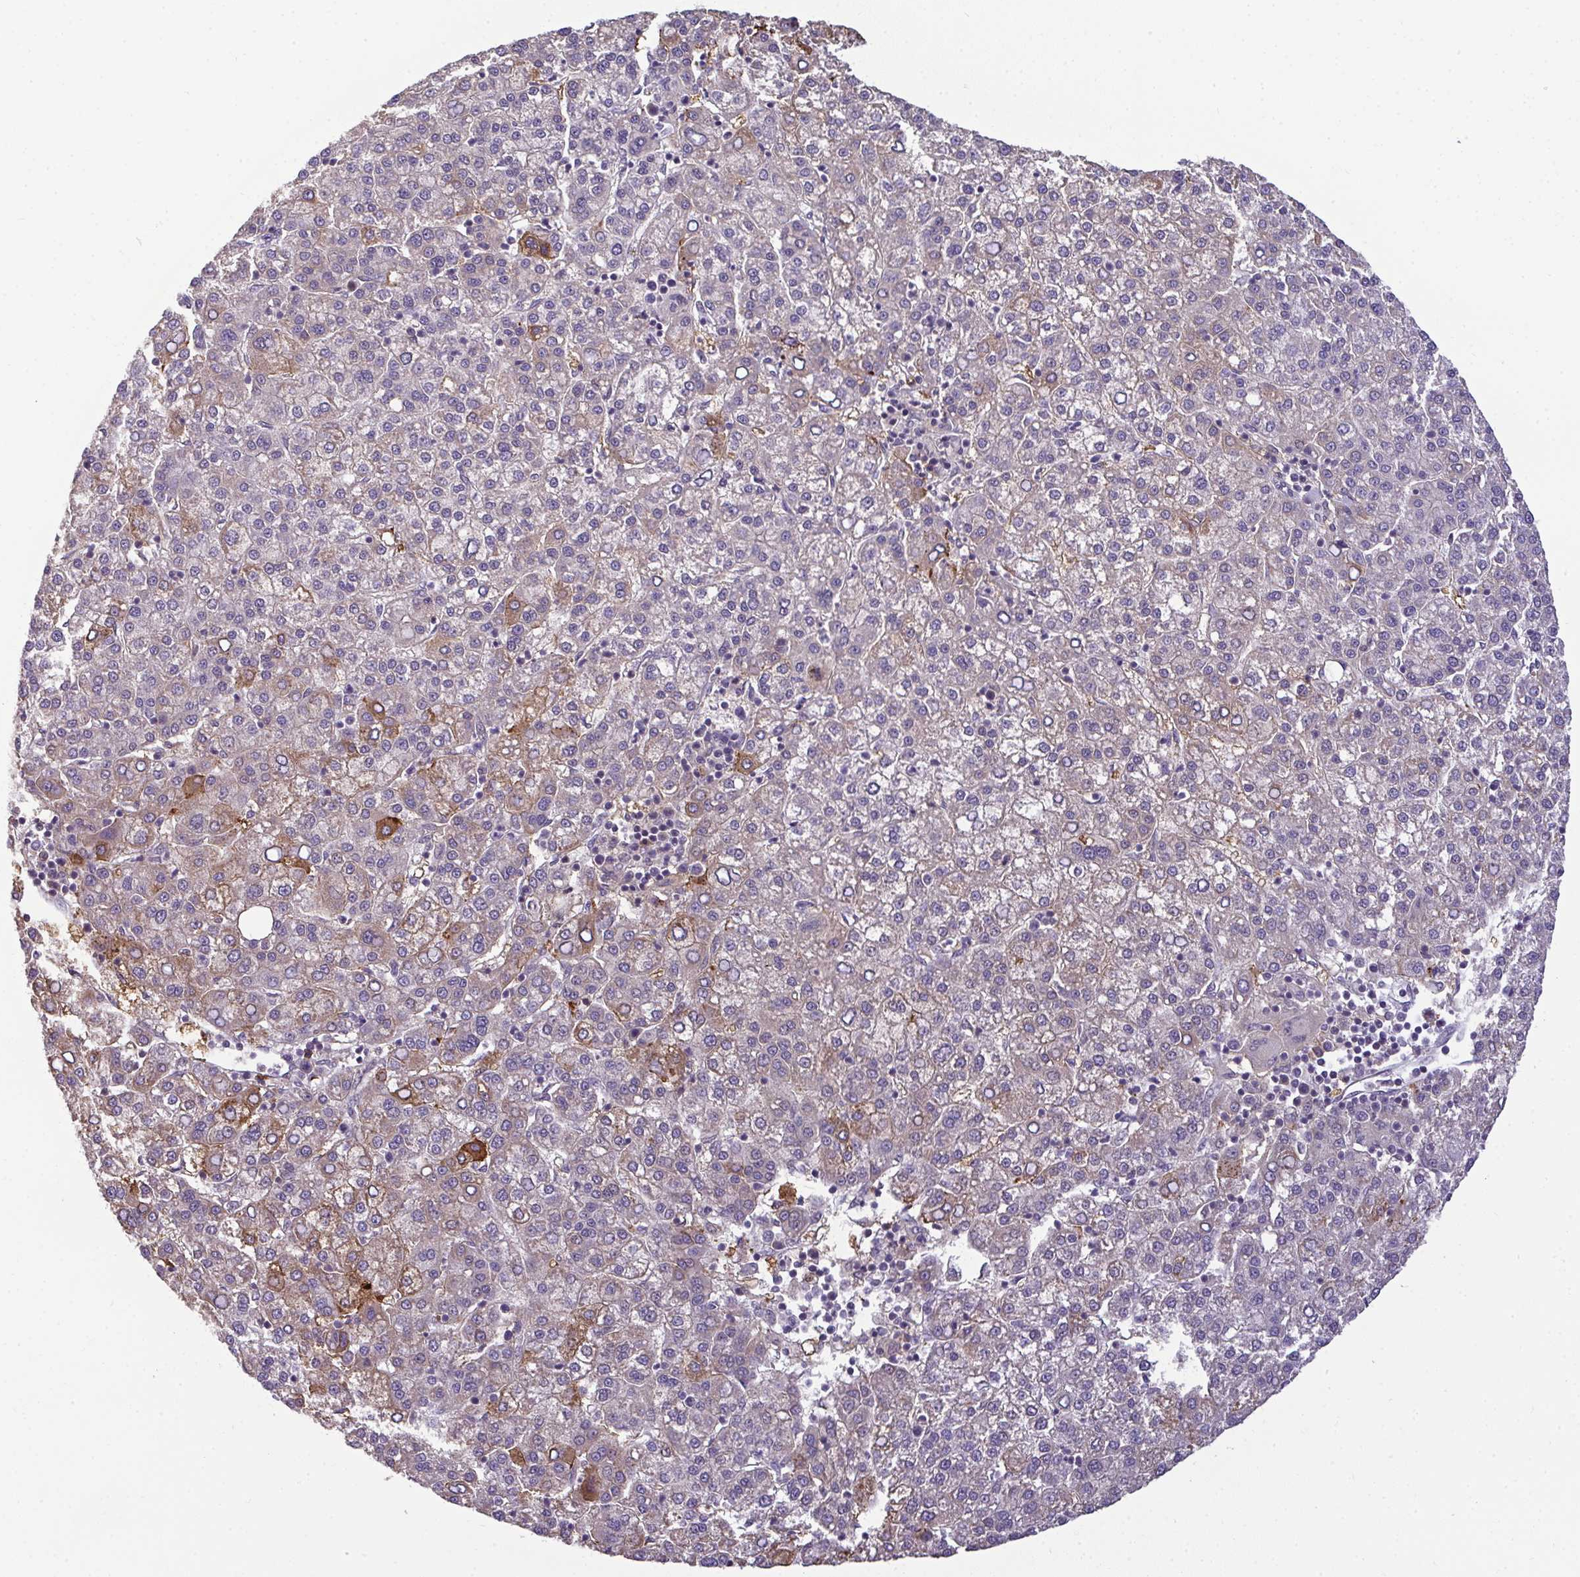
{"staining": {"intensity": "moderate", "quantity": "<25%", "location": "cytoplasmic/membranous"}, "tissue": "liver cancer", "cell_type": "Tumor cells", "image_type": "cancer", "snomed": [{"axis": "morphology", "description": "Carcinoma, Hepatocellular, NOS"}, {"axis": "topography", "description": "Liver"}], "caption": "Immunohistochemistry (DAB) staining of human liver cancer (hepatocellular carcinoma) exhibits moderate cytoplasmic/membranous protein staining in approximately <25% of tumor cells. The protein is shown in brown color, while the nuclei are stained blue.", "gene": "SRRM4", "patient": {"sex": "female", "age": 58}}